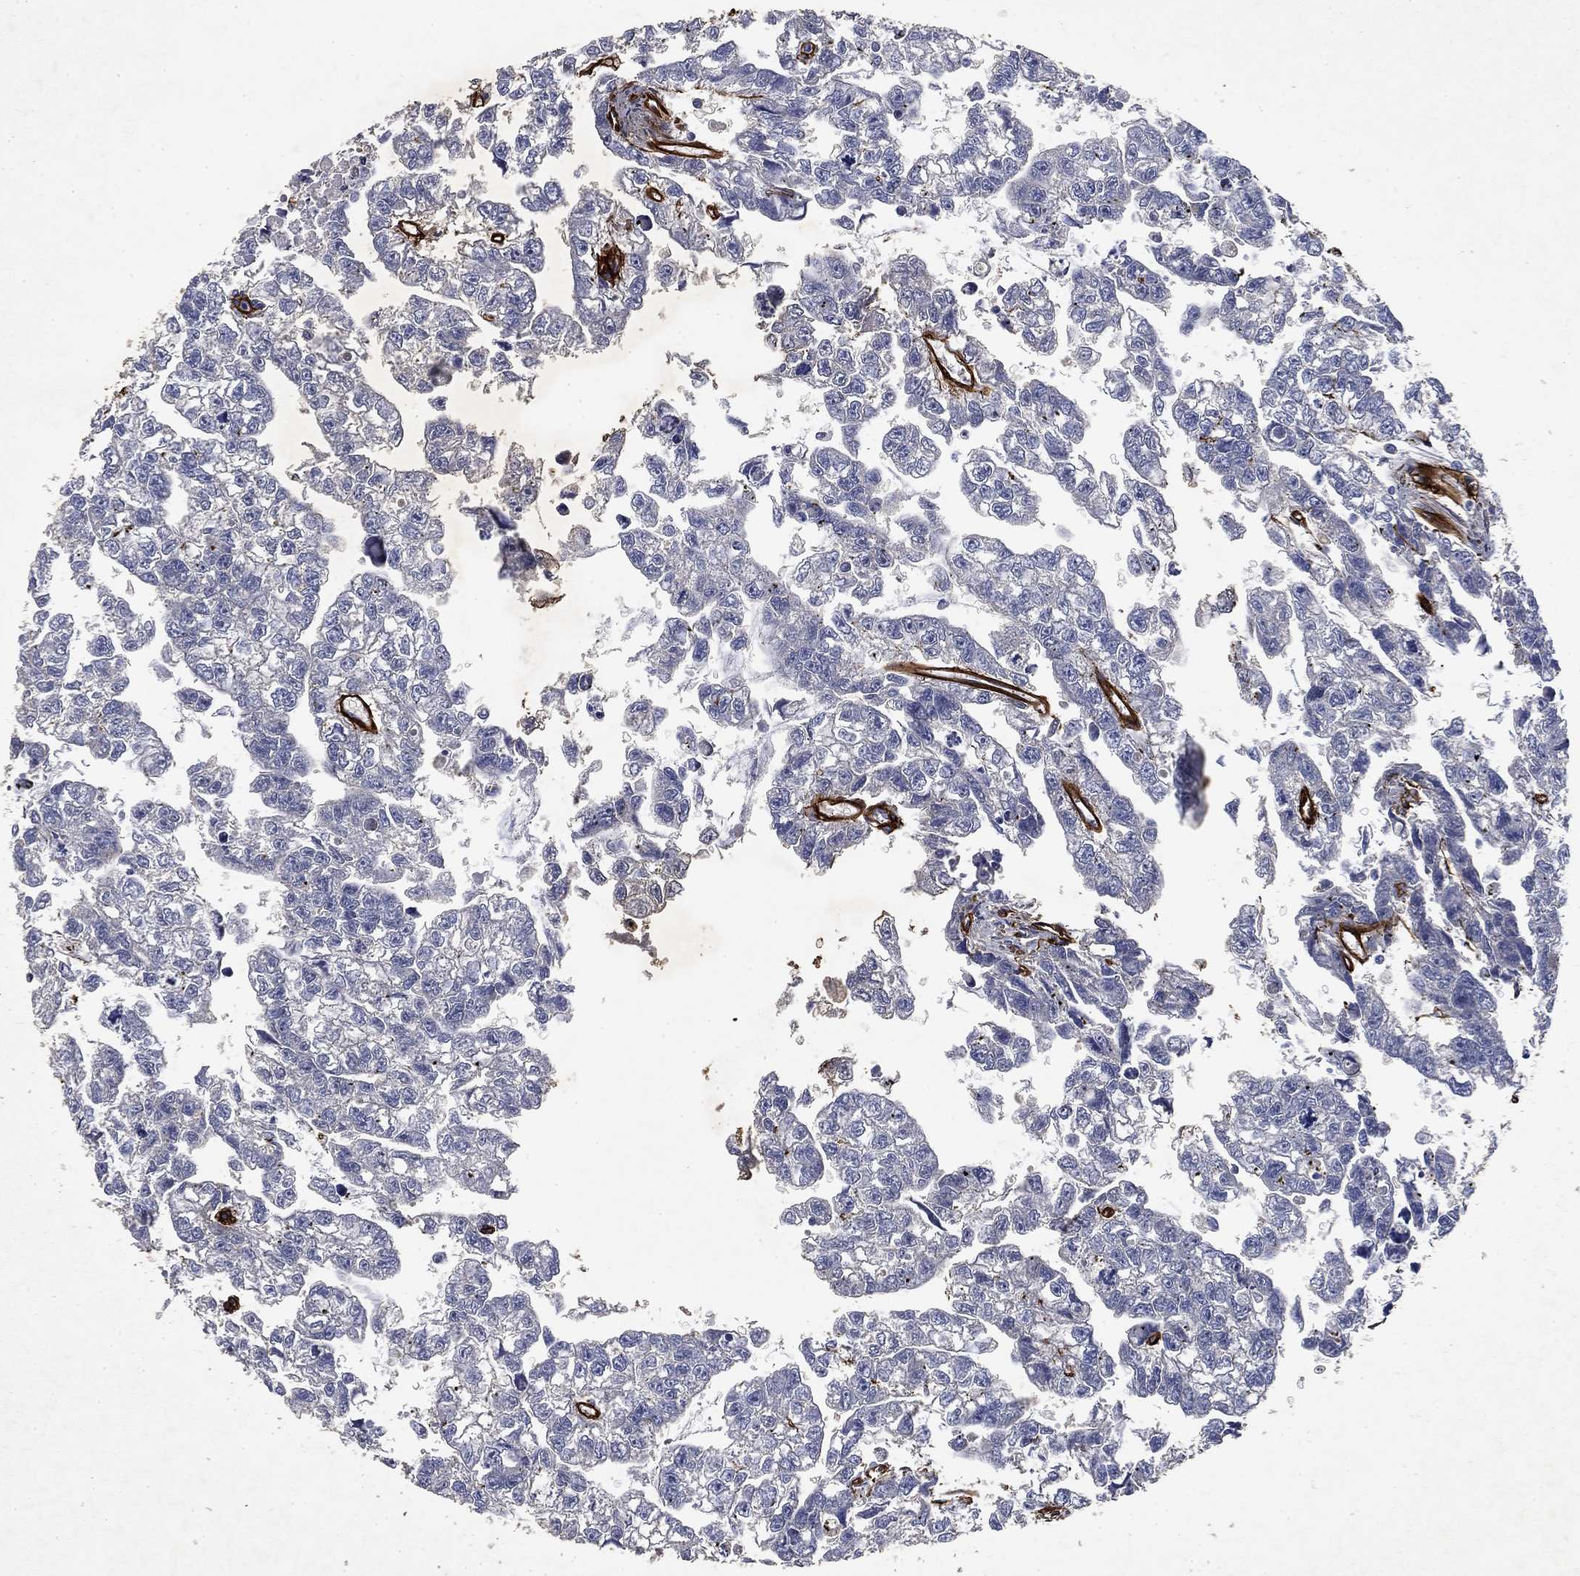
{"staining": {"intensity": "negative", "quantity": "none", "location": "none"}, "tissue": "testis cancer", "cell_type": "Tumor cells", "image_type": "cancer", "snomed": [{"axis": "morphology", "description": "Carcinoma, Embryonal, NOS"}, {"axis": "morphology", "description": "Teratoma, malignant, NOS"}, {"axis": "topography", "description": "Testis"}], "caption": "This is a histopathology image of immunohistochemistry staining of testis teratoma (malignant), which shows no expression in tumor cells.", "gene": "COL4A2", "patient": {"sex": "male", "age": 44}}